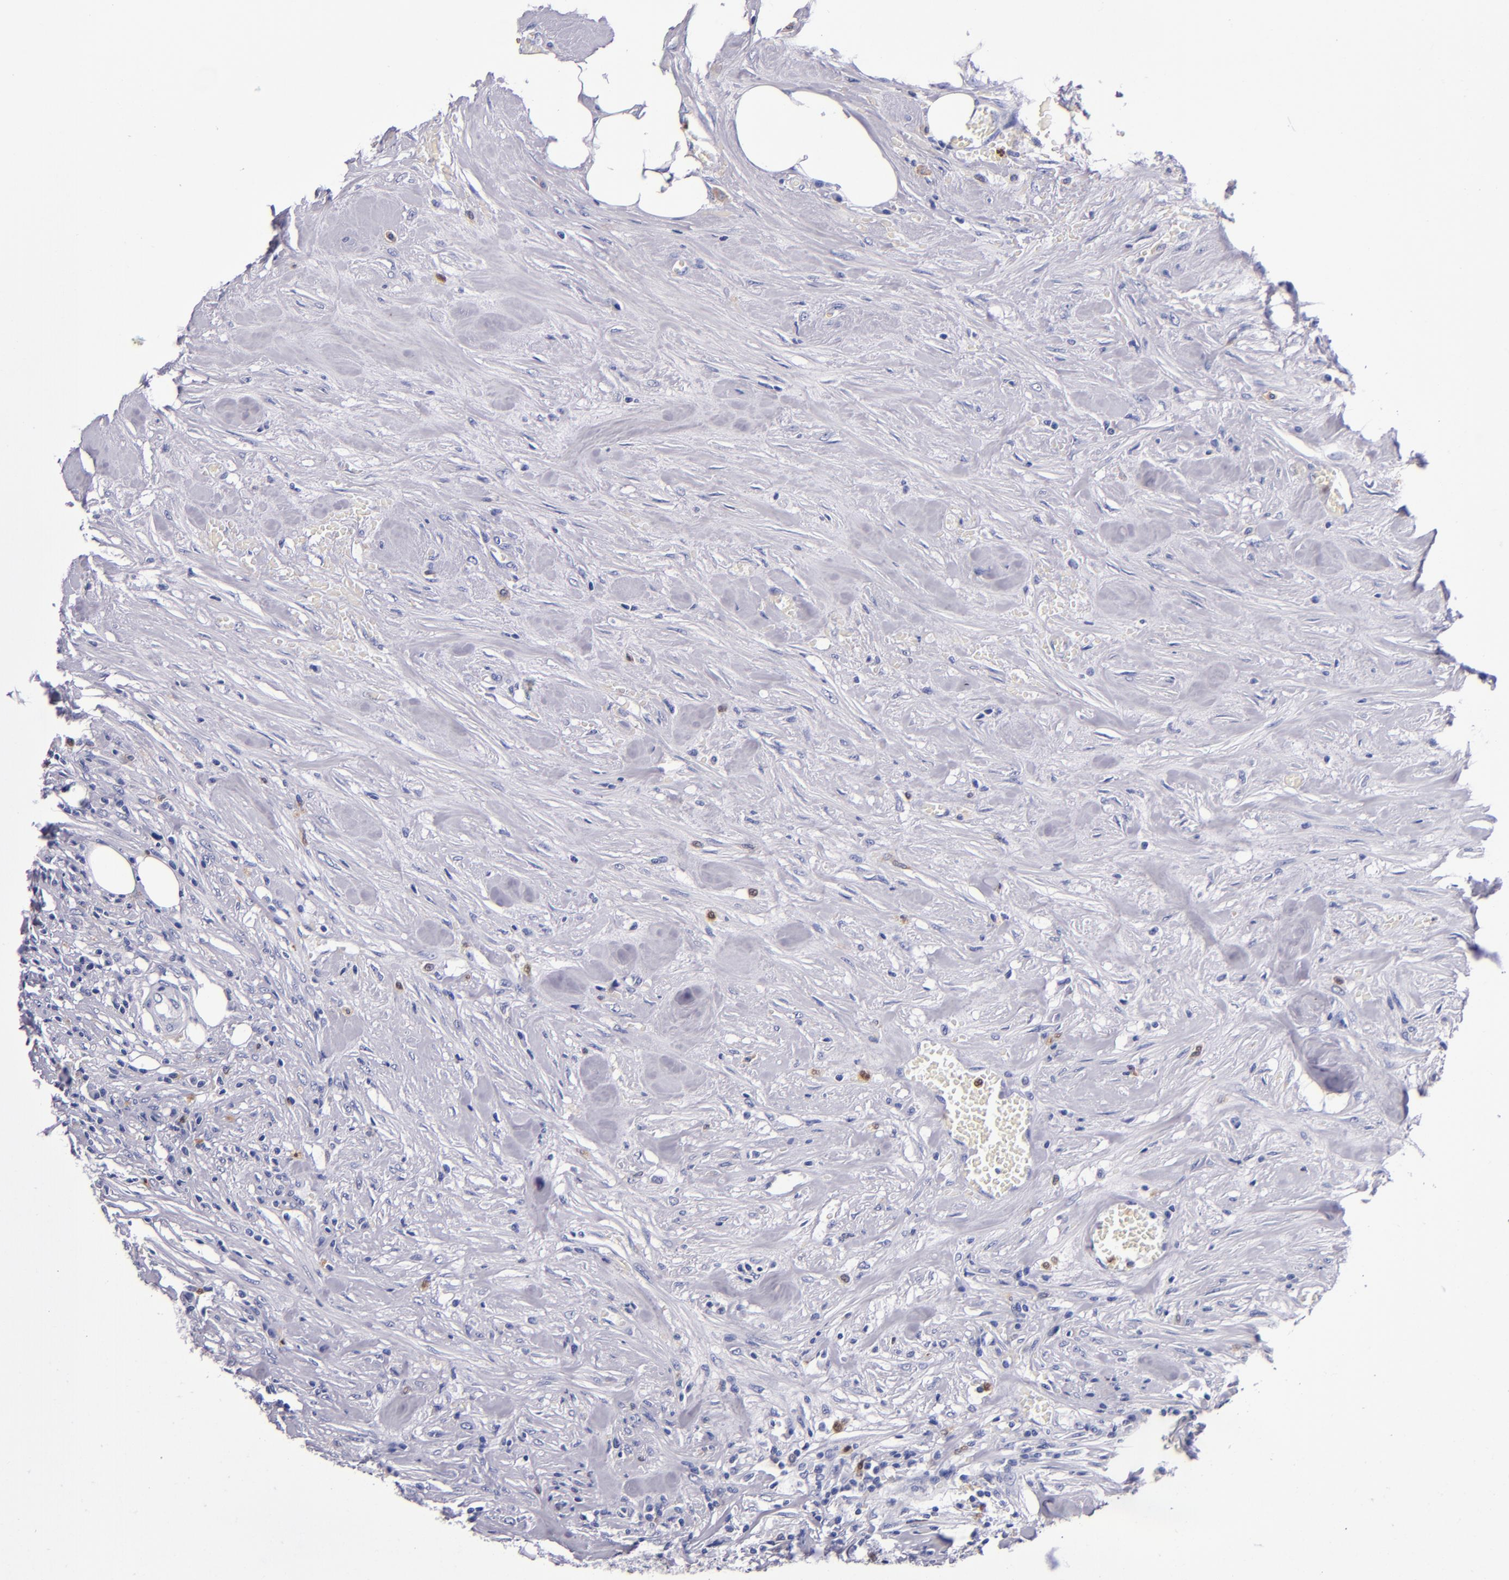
{"staining": {"intensity": "negative", "quantity": "none", "location": "none"}, "tissue": "urothelial cancer", "cell_type": "Tumor cells", "image_type": "cancer", "snomed": [{"axis": "morphology", "description": "Urothelial carcinoma, High grade"}, {"axis": "topography", "description": "Urinary bladder"}], "caption": "A high-resolution image shows immunohistochemistry staining of urothelial cancer, which exhibits no significant staining in tumor cells. (Stains: DAB immunohistochemistry (IHC) with hematoxylin counter stain, Microscopy: brightfield microscopy at high magnification).", "gene": "S100A8", "patient": {"sex": "male", "age": 74}}